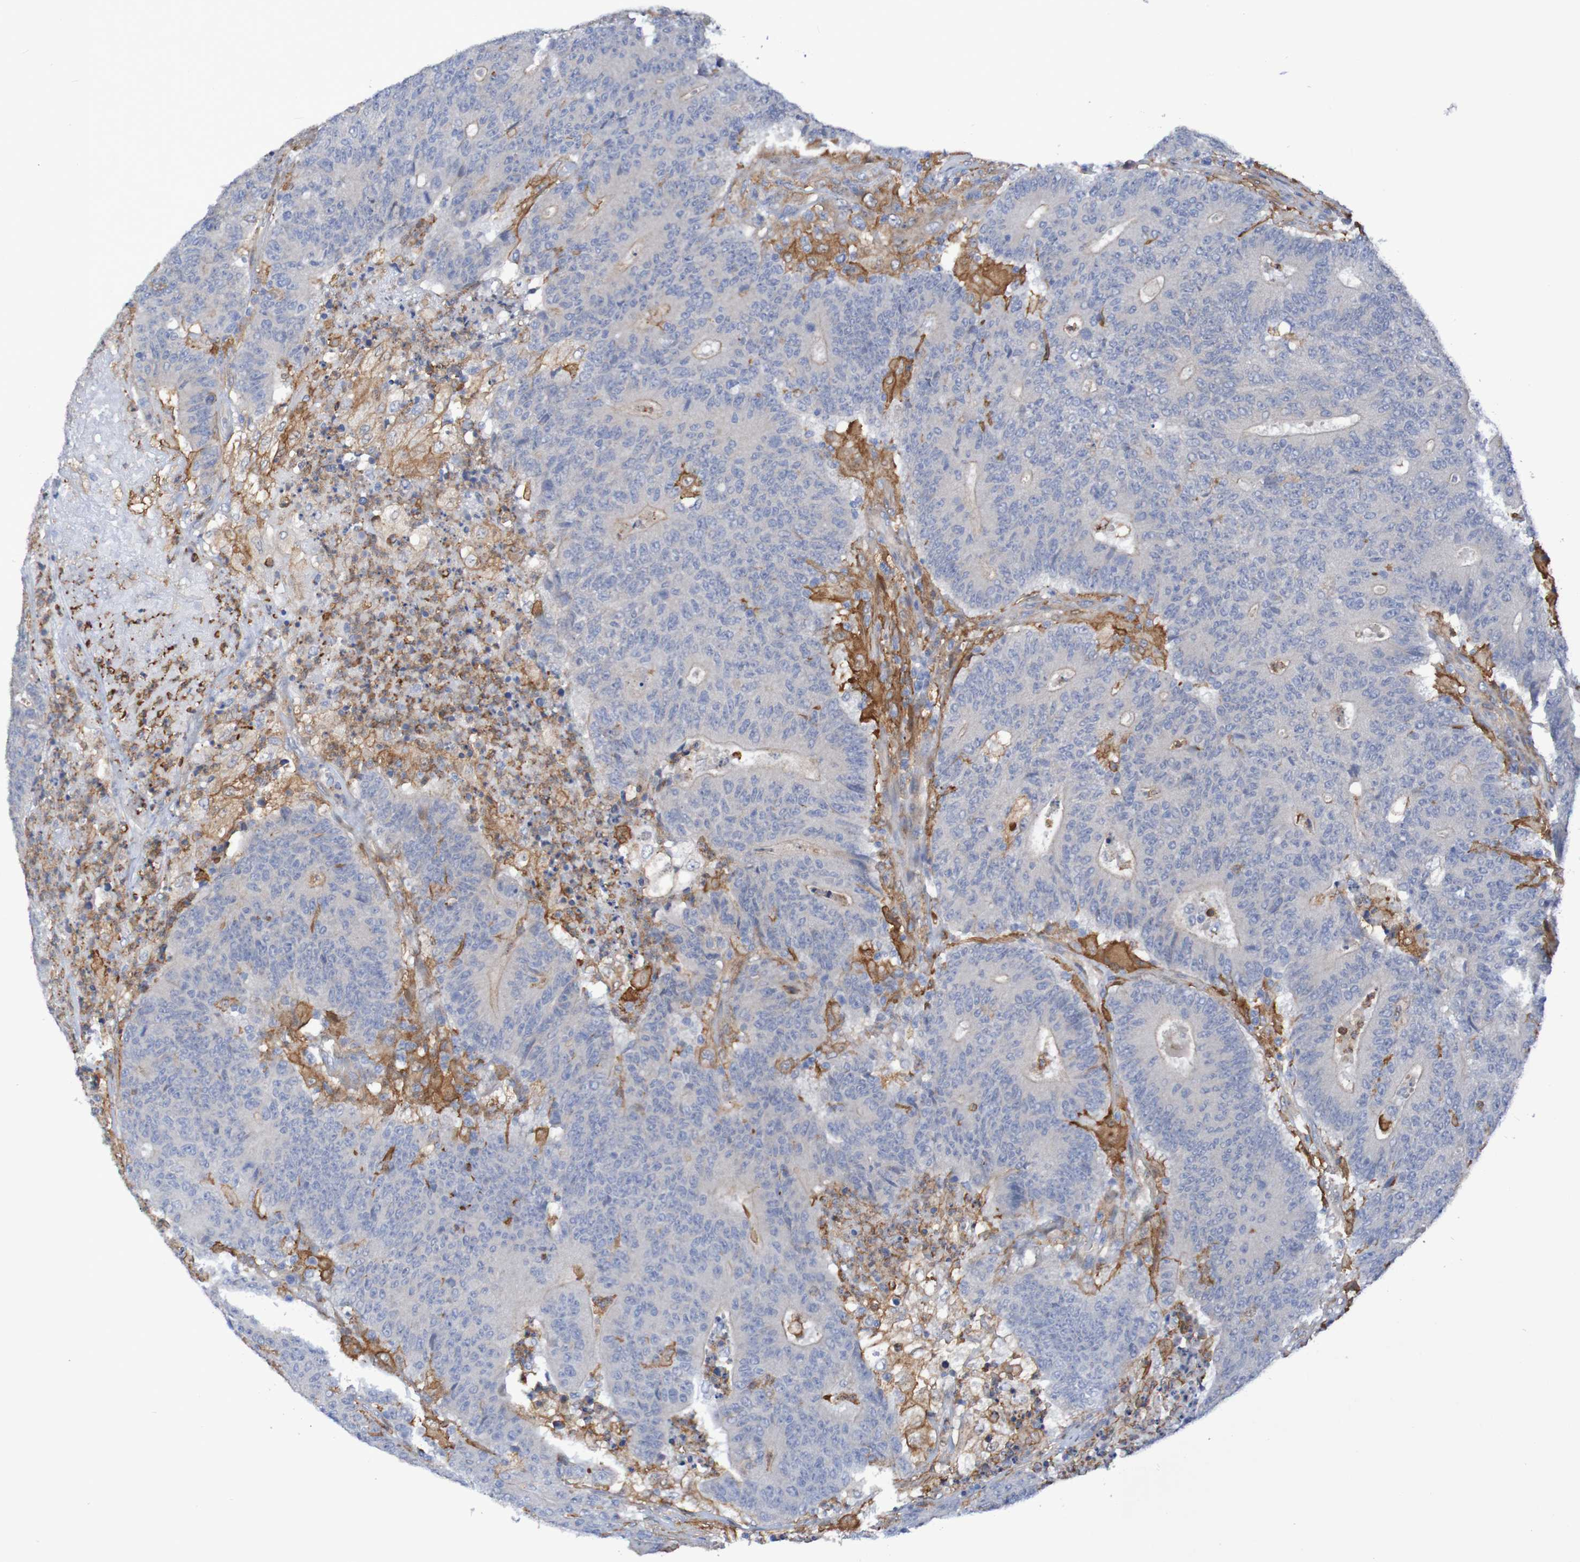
{"staining": {"intensity": "weak", "quantity": "<25%", "location": "cytoplasmic/membranous"}, "tissue": "colorectal cancer", "cell_type": "Tumor cells", "image_type": "cancer", "snomed": [{"axis": "morphology", "description": "Normal tissue, NOS"}, {"axis": "morphology", "description": "Adenocarcinoma, NOS"}, {"axis": "topography", "description": "Colon"}], "caption": "An image of human colorectal cancer is negative for staining in tumor cells. (DAB IHC with hematoxylin counter stain).", "gene": "SCRG1", "patient": {"sex": "female", "age": 75}}